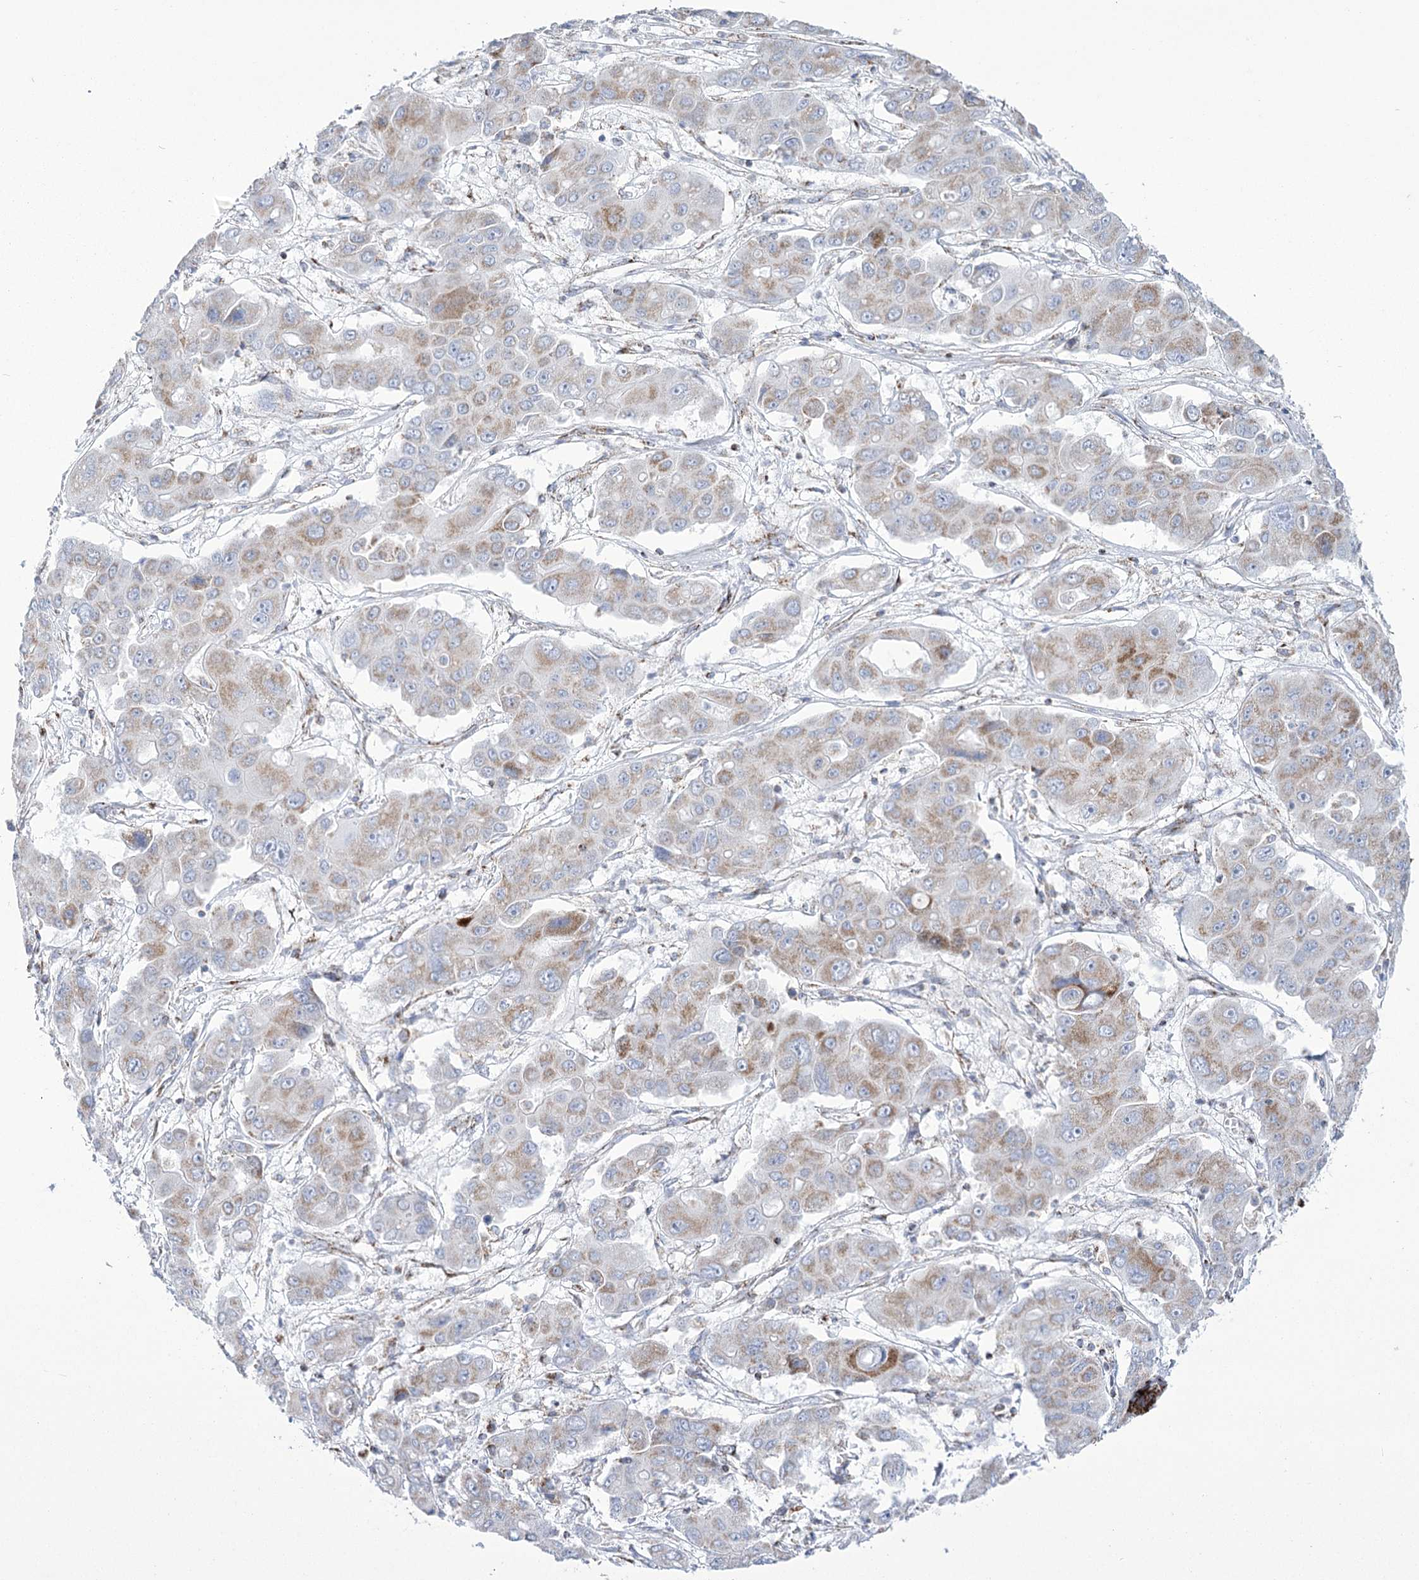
{"staining": {"intensity": "moderate", "quantity": "<25%", "location": "cytoplasmic/membranous"}, "tissue": "liver cancer", "cell_type": "Tumor cells", "image_type": "cancer", "snomed": [{"axis": "morphology", "description": "Cholangiocarcinoma"}, {"axis": "topography", "description": "Liver"}], "caption": "Protein expression analysis of human liver cancer reveals moderate cytoplasmic/membranous expression in about <25% of tumor cells.", "gene": "PDHB", "patient": {"sex": "male", "age": 67}}